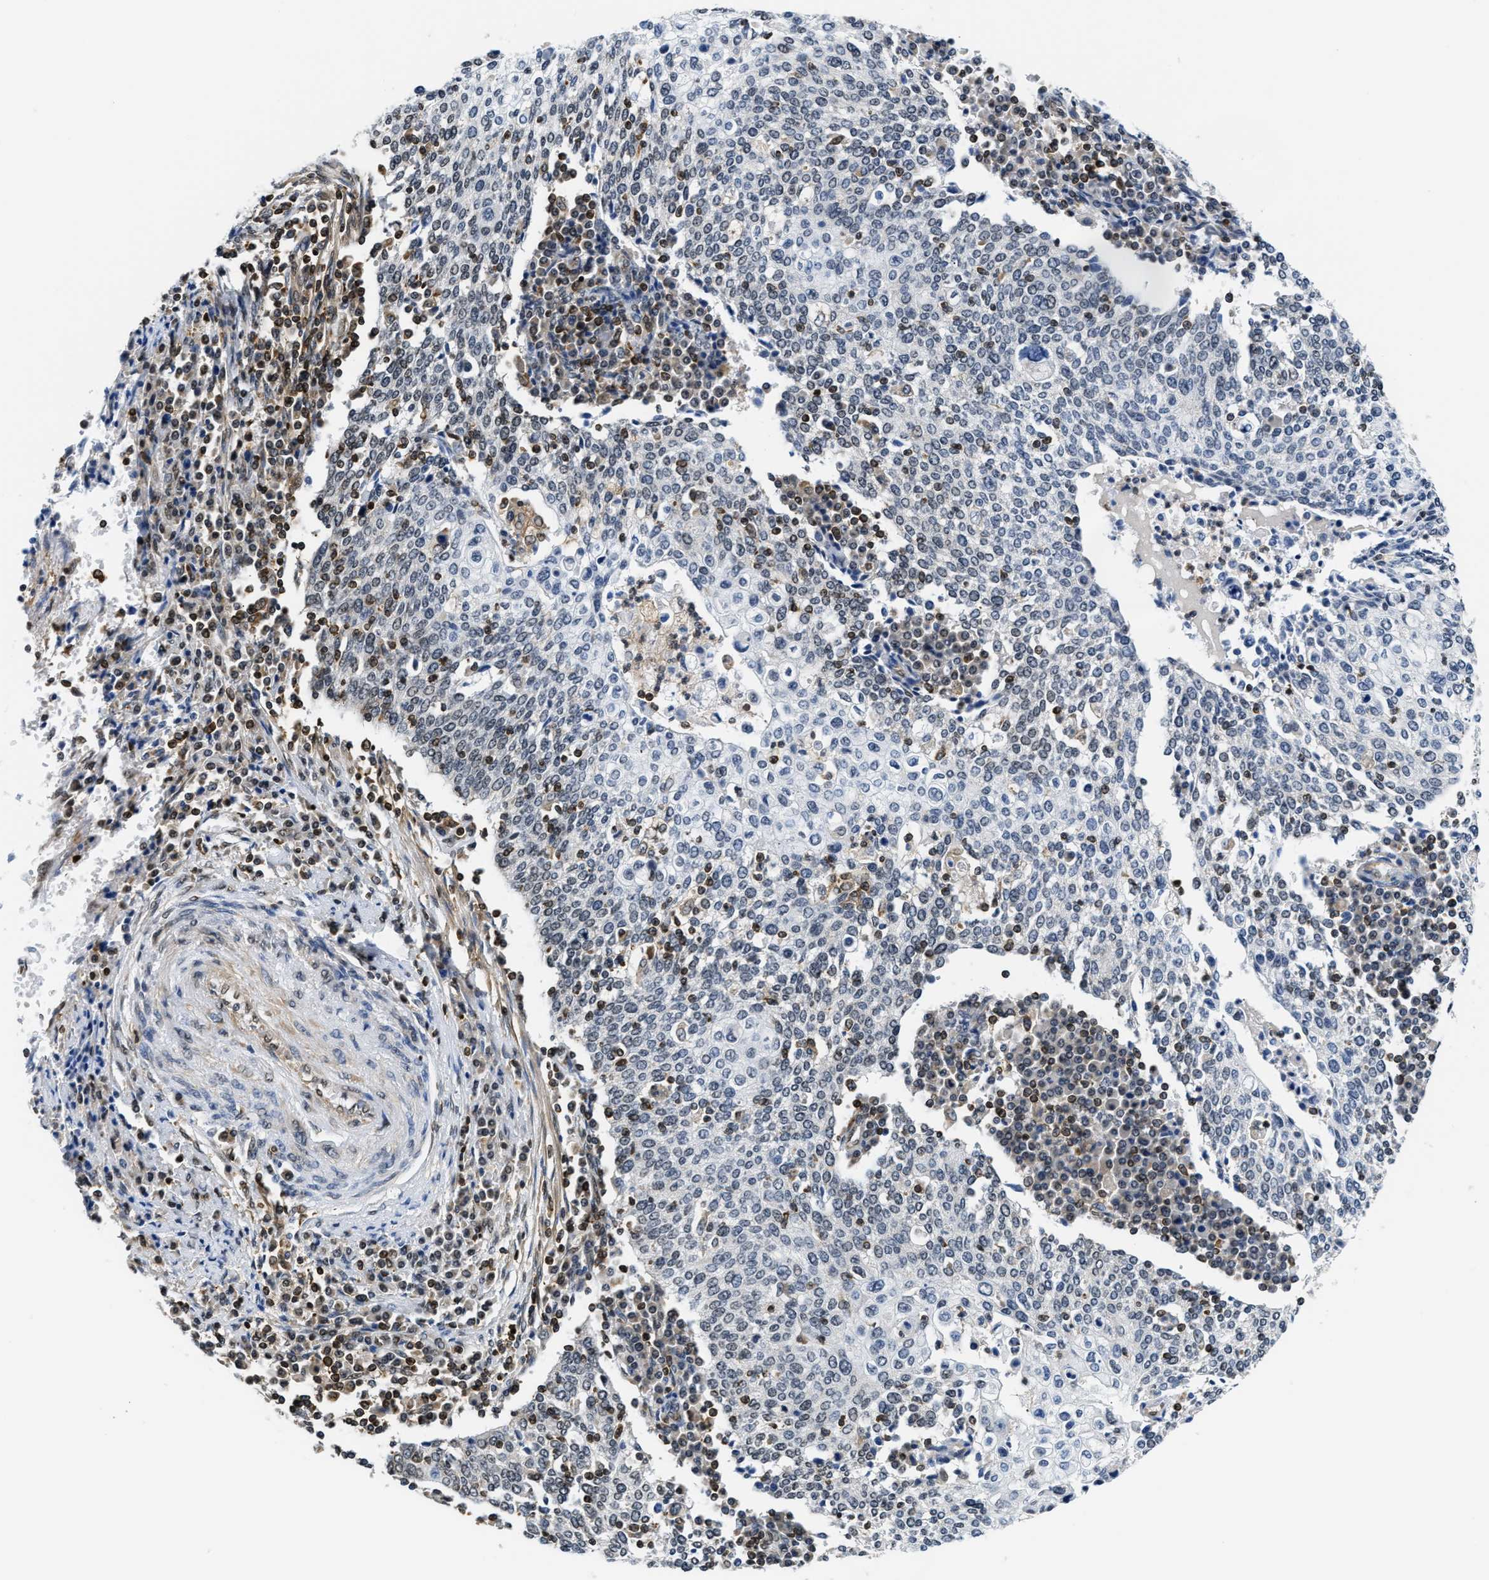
{"staining": {"intensity": "negative", "quantity": "none", "location": "none"}, "tissue": "cervical cancer", "cell_type": "Tumor cells", "image_type": "cancer", "snomed": [{"axis": "morphology", "description": "Squamous cell carcinoma, NOS"}, {"axis": "topography", "description": "Cervix"}], "caption": "Cervical cancer (squamous cell carcinoma) was stained to show a protein in brown. There is no significant staining in tumor cells. (Brightfield microscopy of DAB (3,3'-diaminobenzidine) immunohistochemistry (IHC) at high magnification).", "gene": "STK10", "patient": {"sex": "female", "age": 40}}